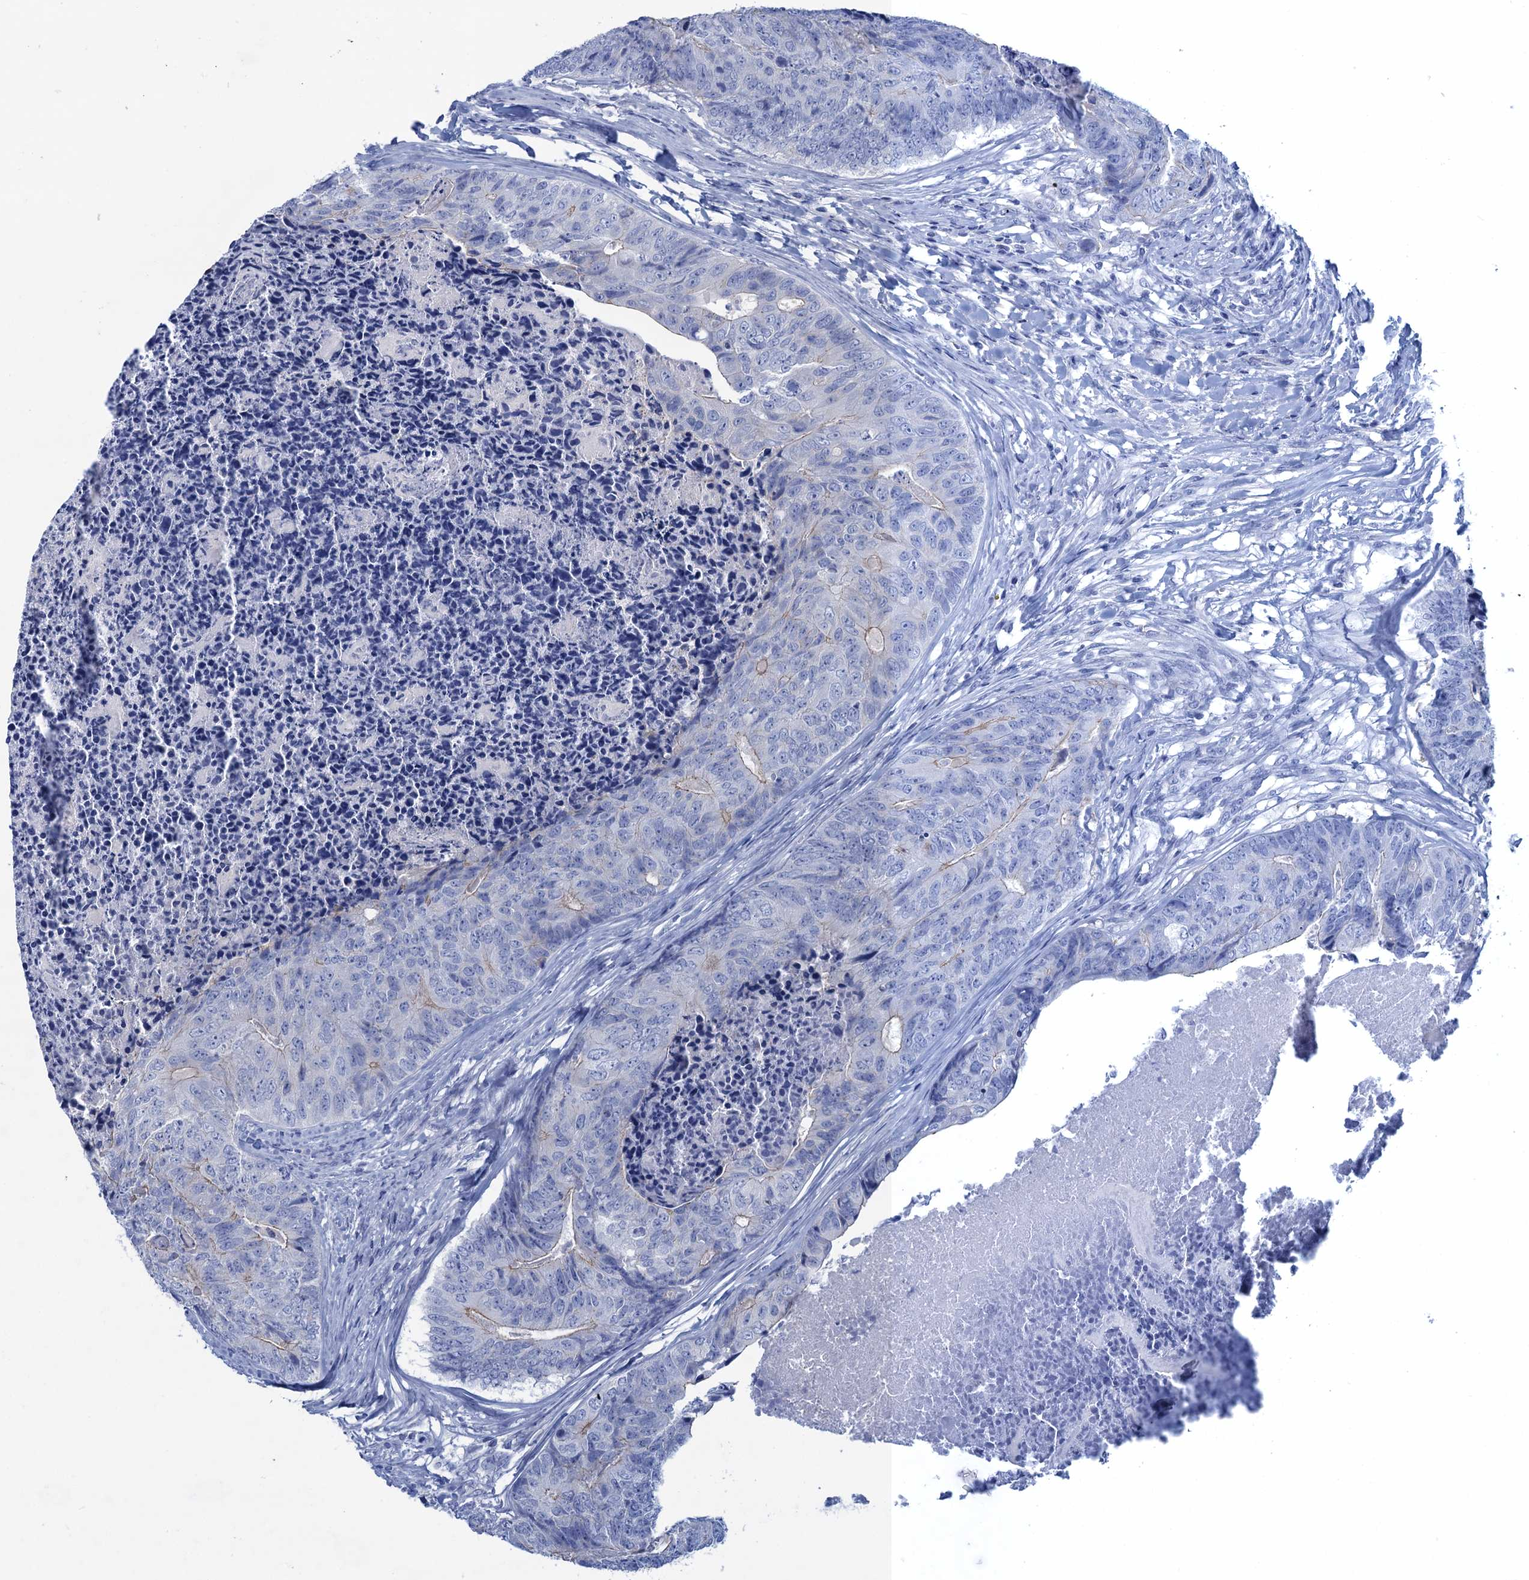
{"staining": {"intensity": "weak", "quantity": "<25%", "location": "cytoplasmic/membranous"}, "tissue": "colorectal cancer", "cell_type": "Tumor cells", "image_type": "cancer", "snomed": [{"axis": "morphology", "description": "Adenocarcinoma, NOS"}, {"axis": "topography", "description": "Colon"}], "caption": "High magnification brightfield microscopy of adenocarcinoma (colorectal) stained with DAB (3,3'-diaminobenzidine) (brown) and counterstained with hematoxylin (blue): tumor cells show no significant expression.", "gene": "CALML5", "patient": {"sex": "female", "age": 67}}